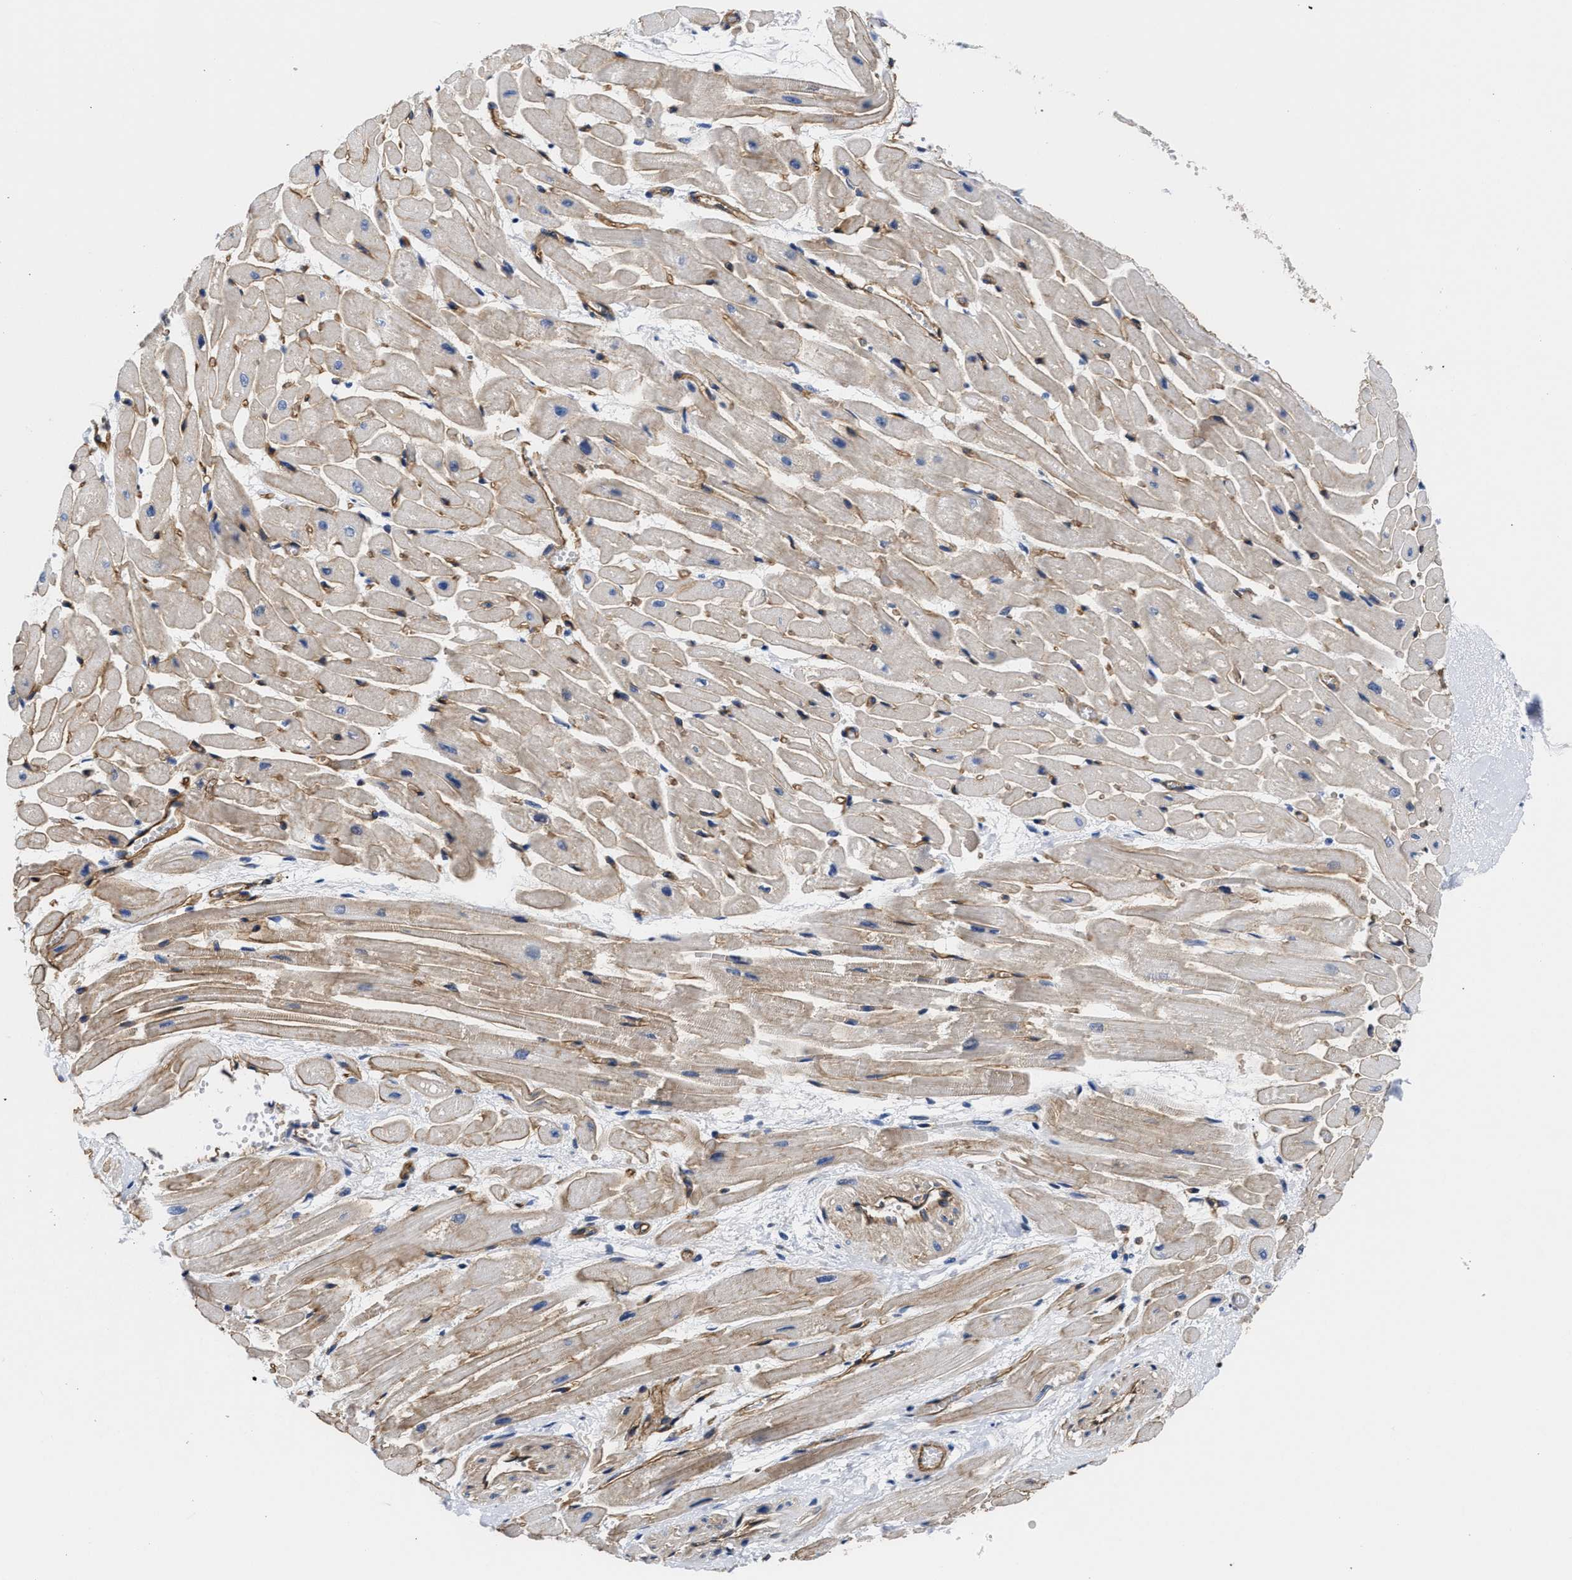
{"staining": {"intensity": "weak", "quantity": "<25%", "location": "cytoplasmic/membranous"}, "tissue": "heart muscle", "cell_type": "Cardiomyocytes", "image_type": "normal", "snomed": [{"axis": "morphology", "description": "Normal tissue, NOS"}, {"axis": "topography", "description": "Heart"}], "caption": "High power microscopy micrograph of an IHC photomicrograph of normal heart muscle, revealing no significant positivity in cardiomyocytes. (DAB (3,3'-diaminobenzidine) IHC, high magnification).", "gene": "TRIM29", "patient": {"sex": "male", "age": 45}}